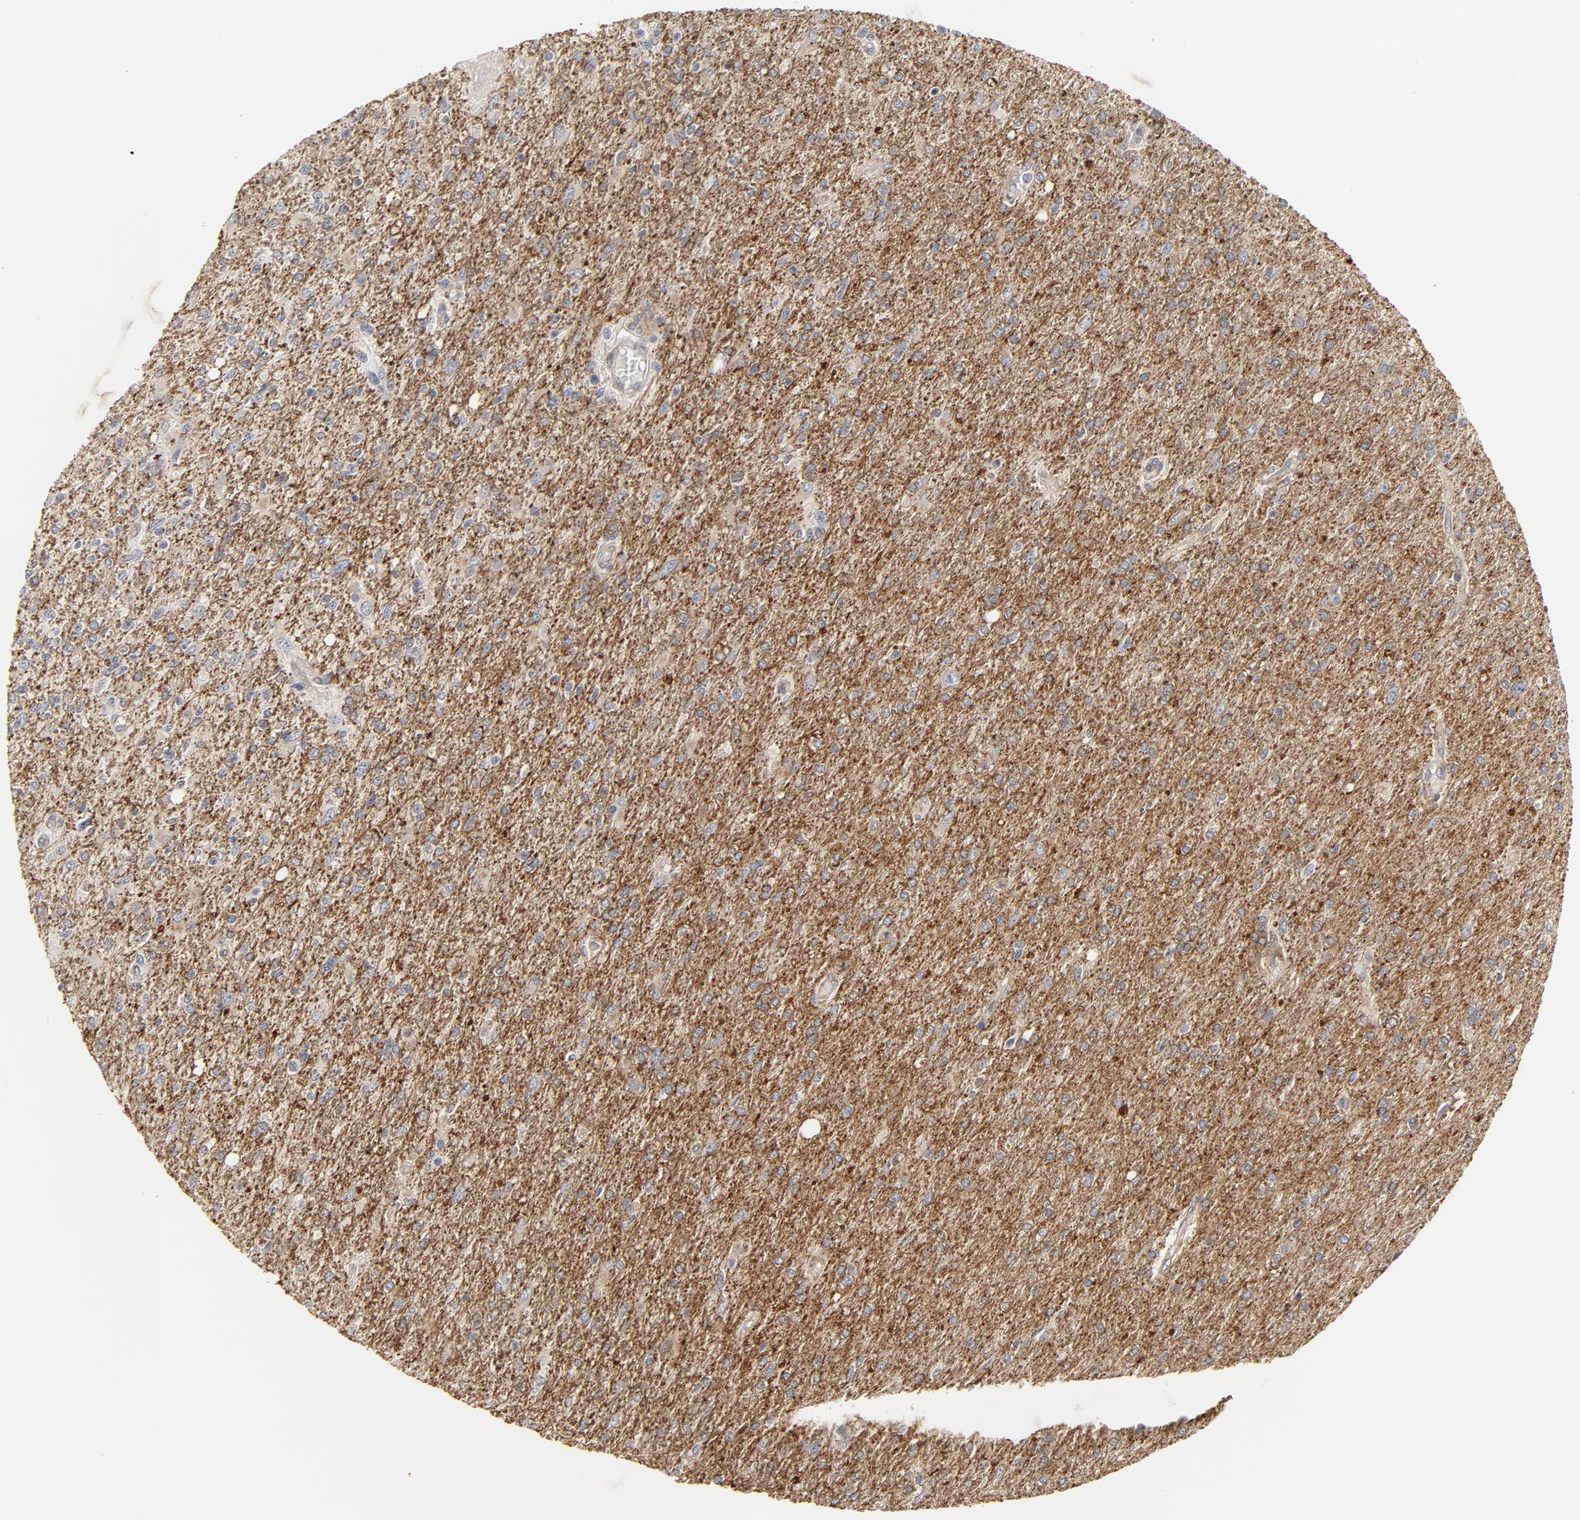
{"staining": {"intensity": "negative", "quantity": "none", "location": "none"}, "tissue": "glioma", "cell_type": "Tumor cells", "image_type": "cancer", "snomed": [{"axis": "morphology", "description": "Glioma, malignant, High grade"}, {"axis": "topography", "description": "Cerebral cortex"}], "caption": "Tumor cells show no significant positivity in malignant high-grade glioma. (Stains: DAB (3,3'-diaminobenzidine) immunohistochemistry (IHC) with hematoxylin counter stain, Microscopy: brightfield microscopy at high magnification).", "gene": "C14orf119", "patient": {"sex": "male", "age": 76}}